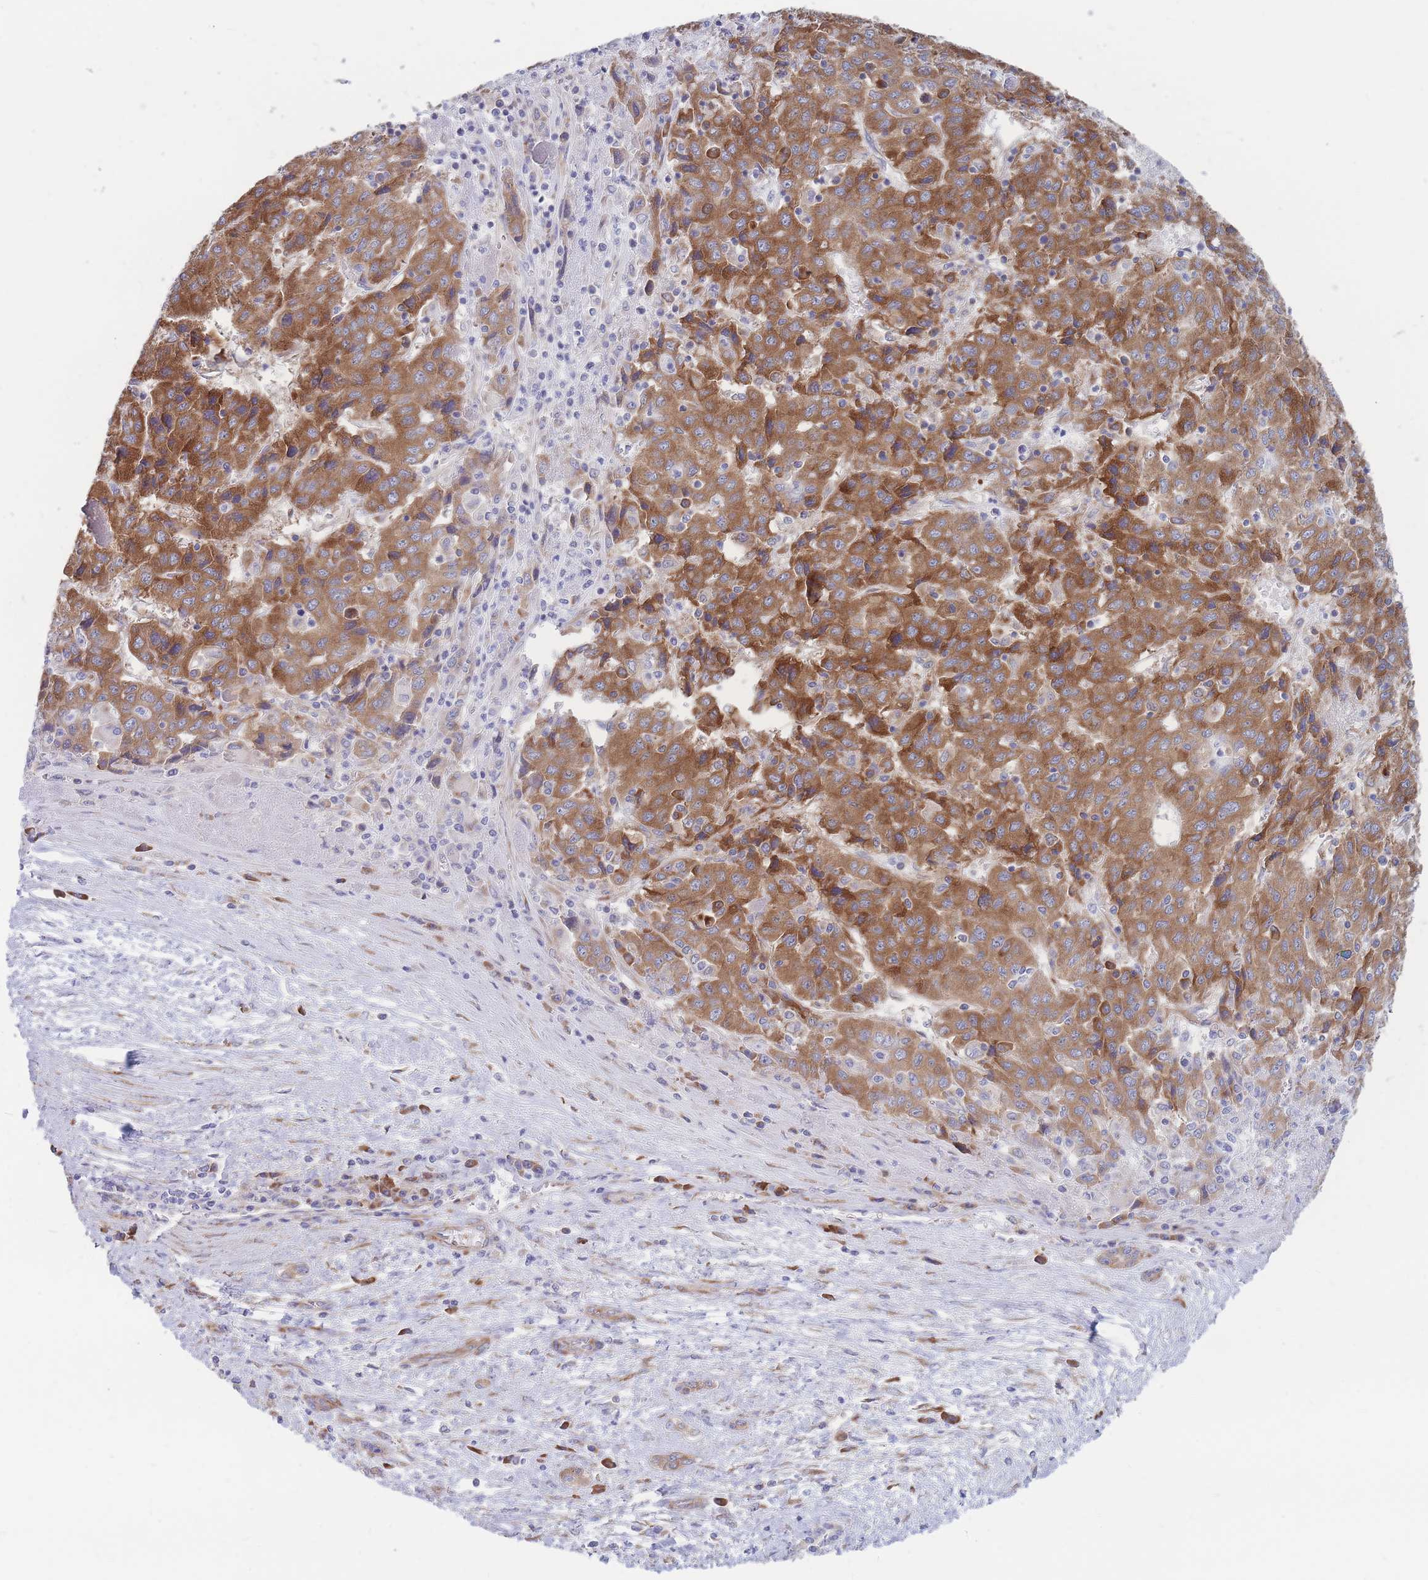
{"staining": {"intensity": "moderate", "quantity": ">75%", "location": "cytoplasmic/membranous"}, "tissue": "liver cancer", "cell_type": "Tumor cells", "image_type": "cancer", "snomed": [{"axis": "morphology", "description": "Carcinoma, Hepatocellular, NOS"}, {"axis": "topography", "description": "Liver"}], "caption": "This is a histology image of immunohistochemistry staining of liver hepatocellular carcinoma, which shows moderate staining in the cytoplasmic/membranous of tumor cells.", "gene": "RPL8", "patient": {"sex": "female", "age": 53}}